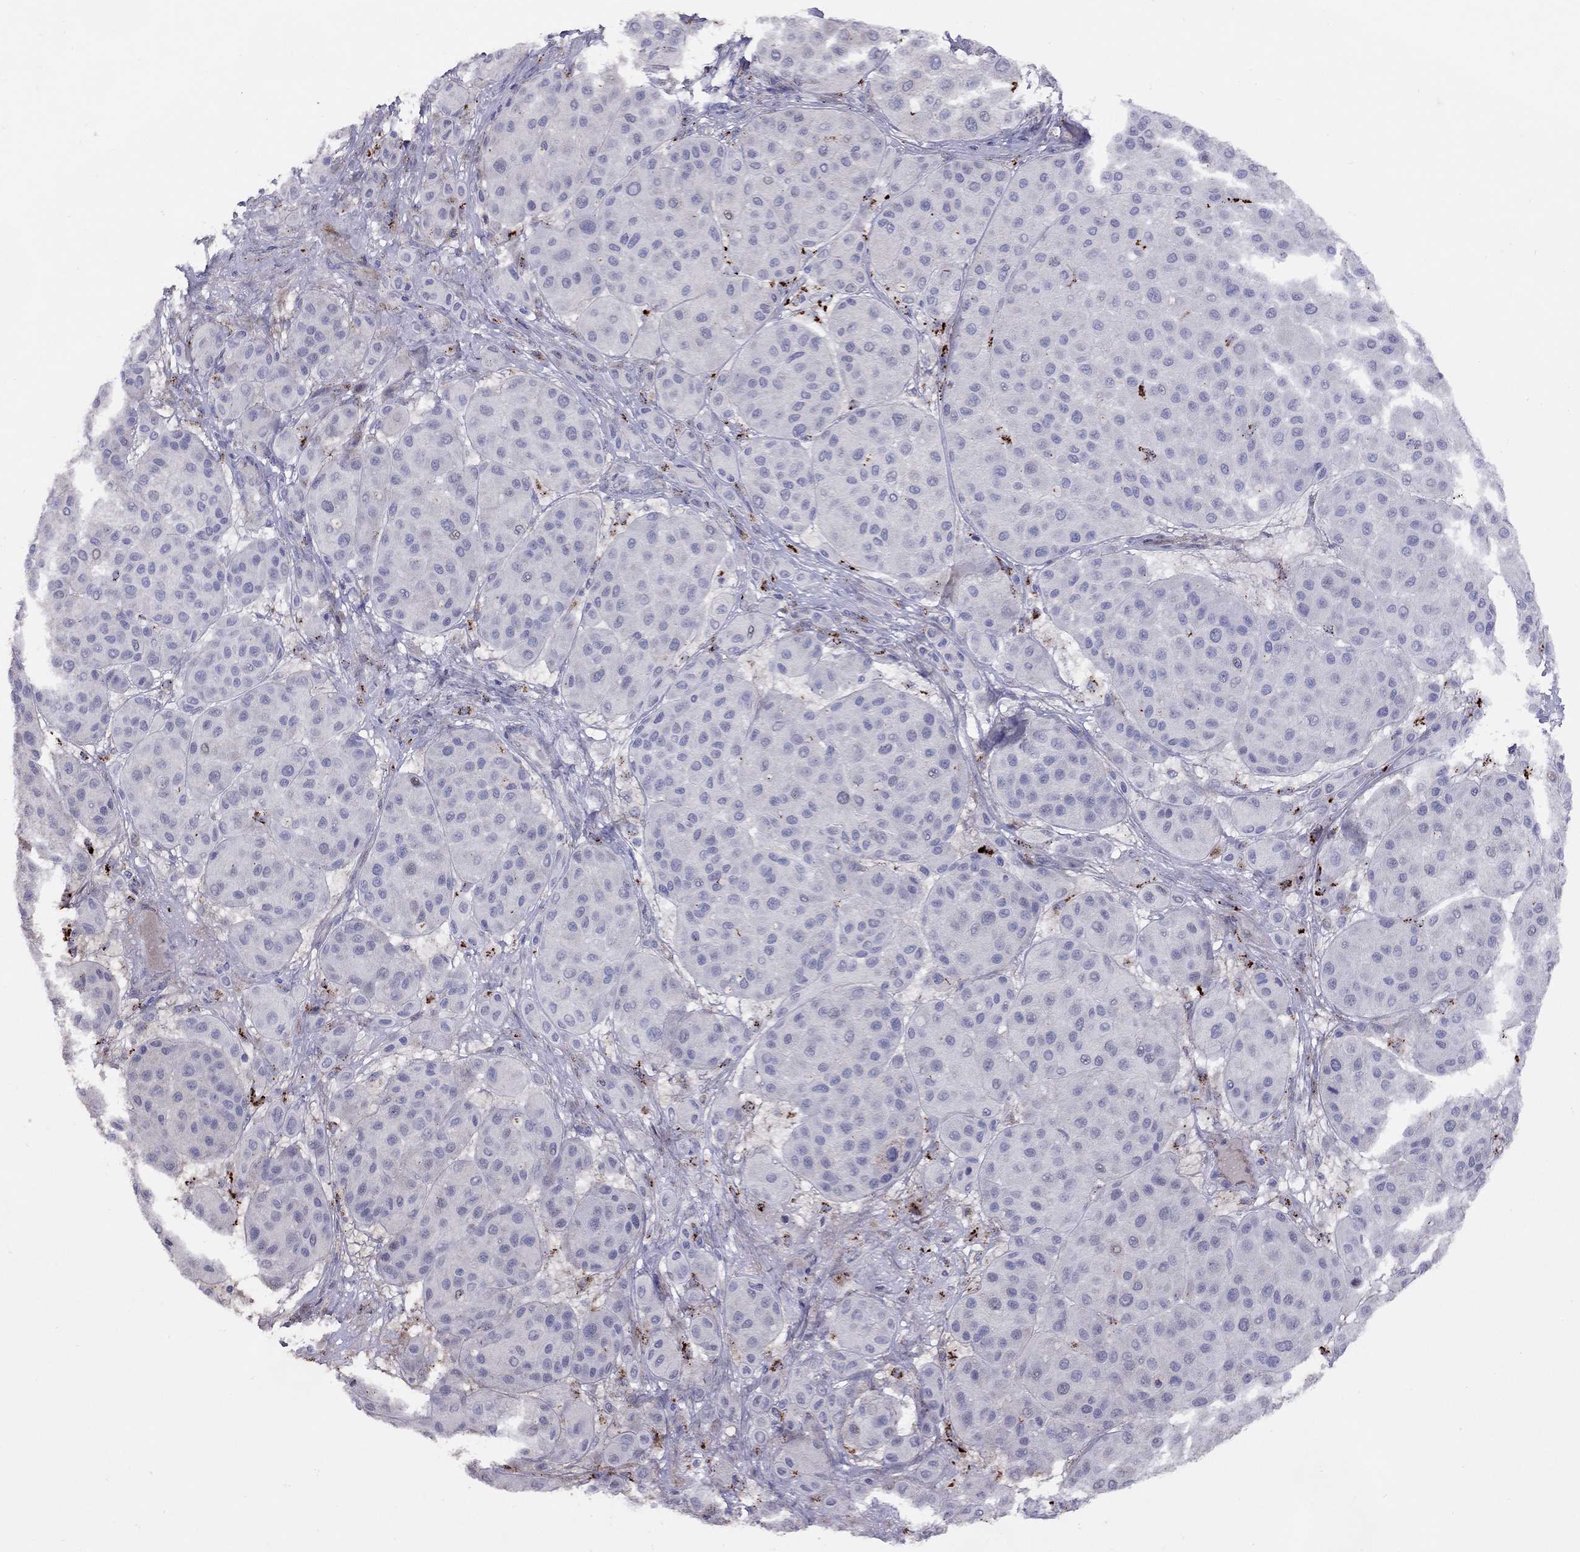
{"staining": {"intensity": "negative", "quantity": "none", "location": "none"}, "tissue": "melanoma", "cell_type": "Tumor cells", "image_type": "cancer", "snomed": [{"axis": "morphology", "description": "Malignant melanoma, Metastatic site"}, {"axis": "topography", "description": "Smooth muscle"}], "caption": "Immunohistochemistry (IHC) image of neoplastic tissue: malignant melanoma (metastatic site) stained with DAB displays no significant protein staining in tumor cells. The staining was performed using DAB to visualize the protein expression in brown, while the nuclei were stained in blue with hematoxylin (Magnification: 20x).", "gene": "MAGEB4", "patient": {"sex": "male", "age": 41}}